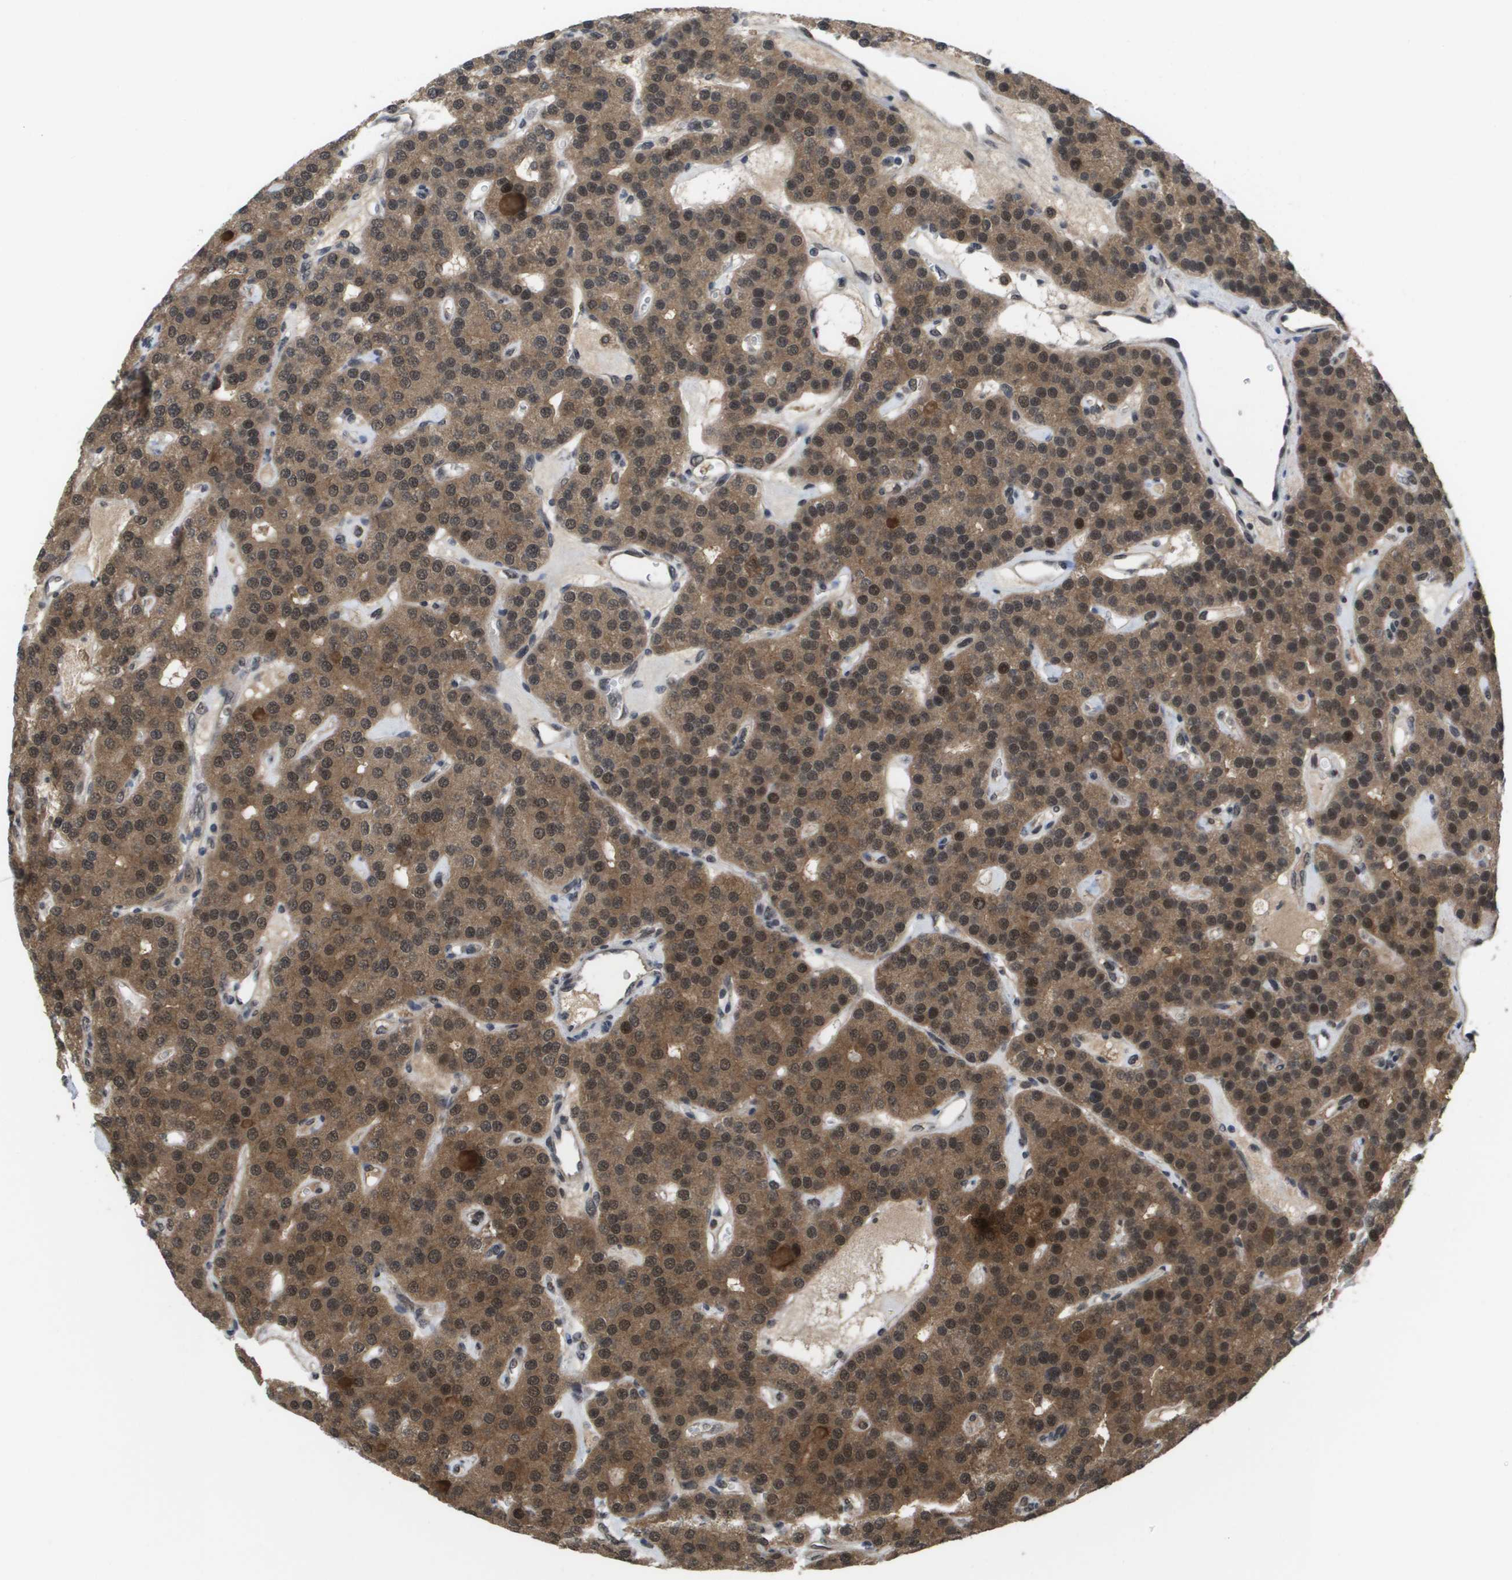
{"staining": {"intensity": "moderate", "quantity": ">75%", "location": "cytoplasmic/membranous,nuclear"}, "tissue": "parathyroid gland", "cell_type": "Glandular cells", "image_type": "normal", "snomed": [{"axis": "morphology", "description": "Normal tissue, NOS"}, {"axis": "morphology", "description": "Adenoma, NOS"}, {"axis": "topography", "description": "Parathyroid gland"}], "caption": "Parathyroid gland stained with a brown dye displays moderate cytoplasmic/membranous,nuclear positive staining in approximately >75% of glandular cells.", "gene": "AMBRA1", "patient": {"sex": "female", "age": 86}}